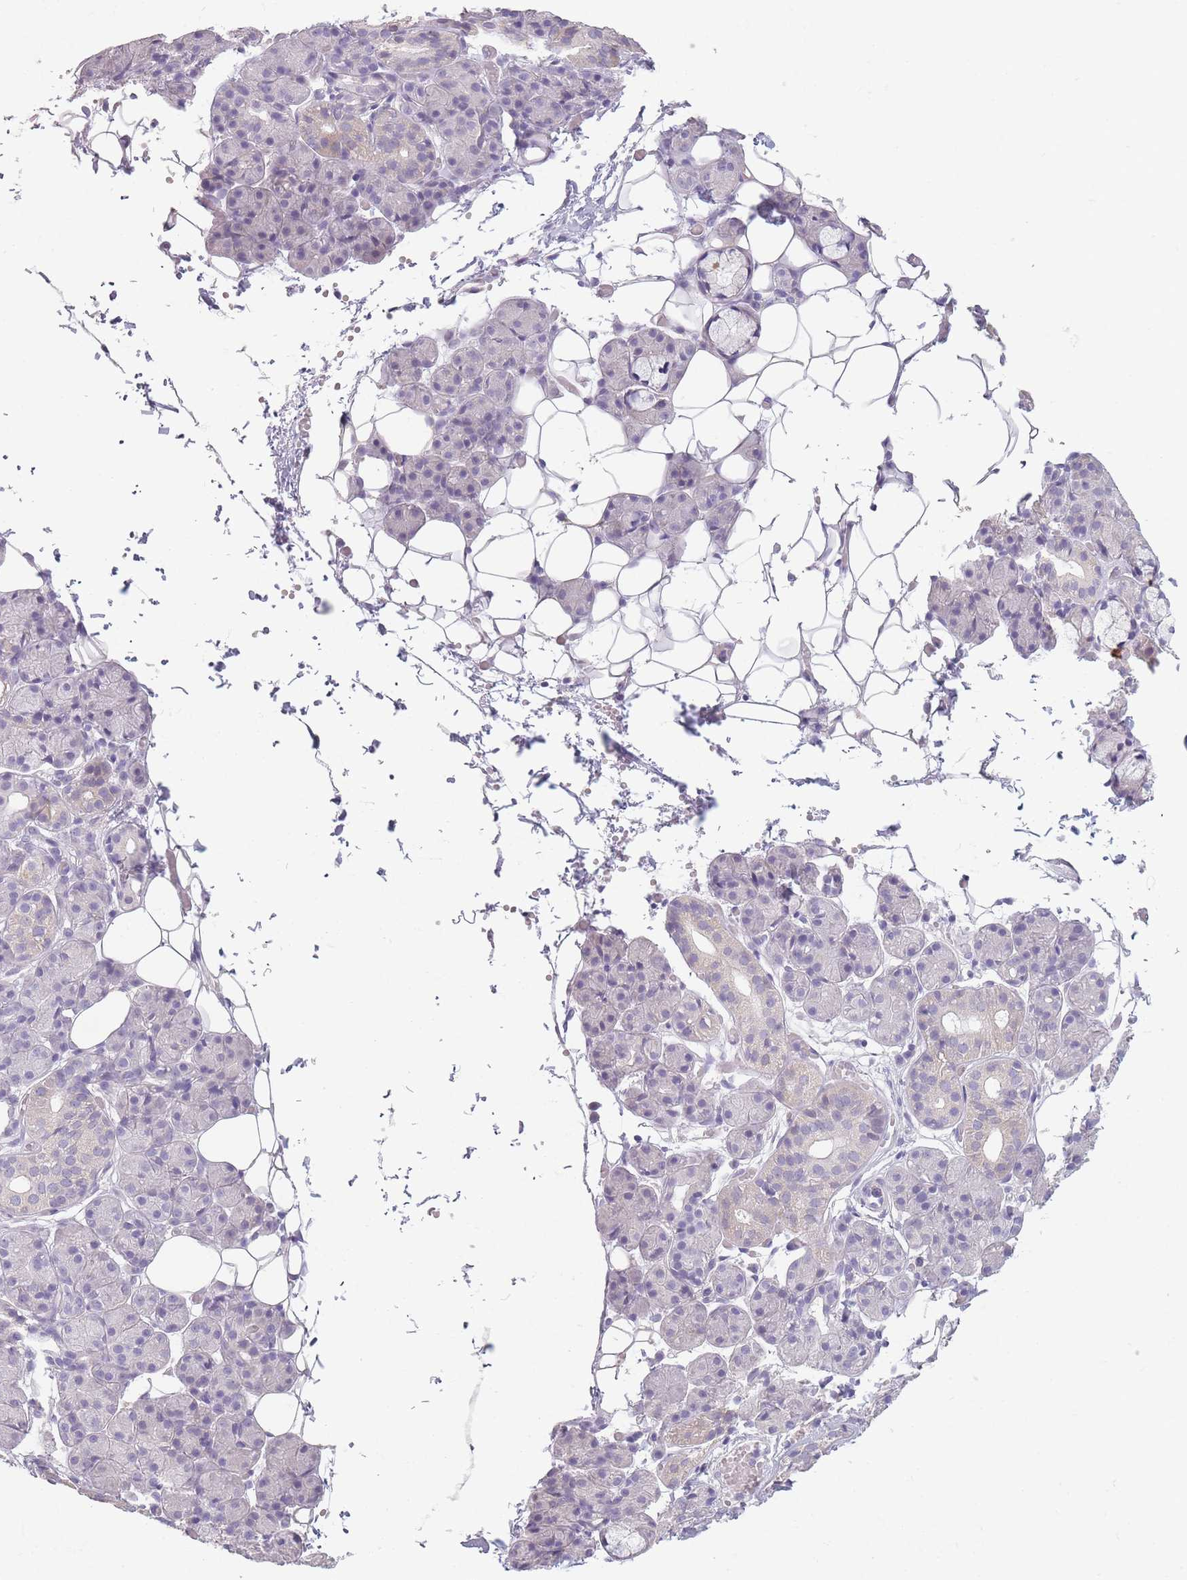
{"staining": {"intensity": "negative", "quantity": "none", "location": "none"}, "tissue": "salivary gland", "cell_type": "Glandular cells", "image_type": "normal", "snomed": [{"axis": "morphology", "description": "Normal tissue, NOS"}, {"axis": "topography", "description": "Salivary gland"}], "caption": "This is an IHC photomicrograph of normal salivary gland. There is no positivity in glandular cells.", "gene": "TMEM236", "patient": {"sex": "male", "age": 63}}